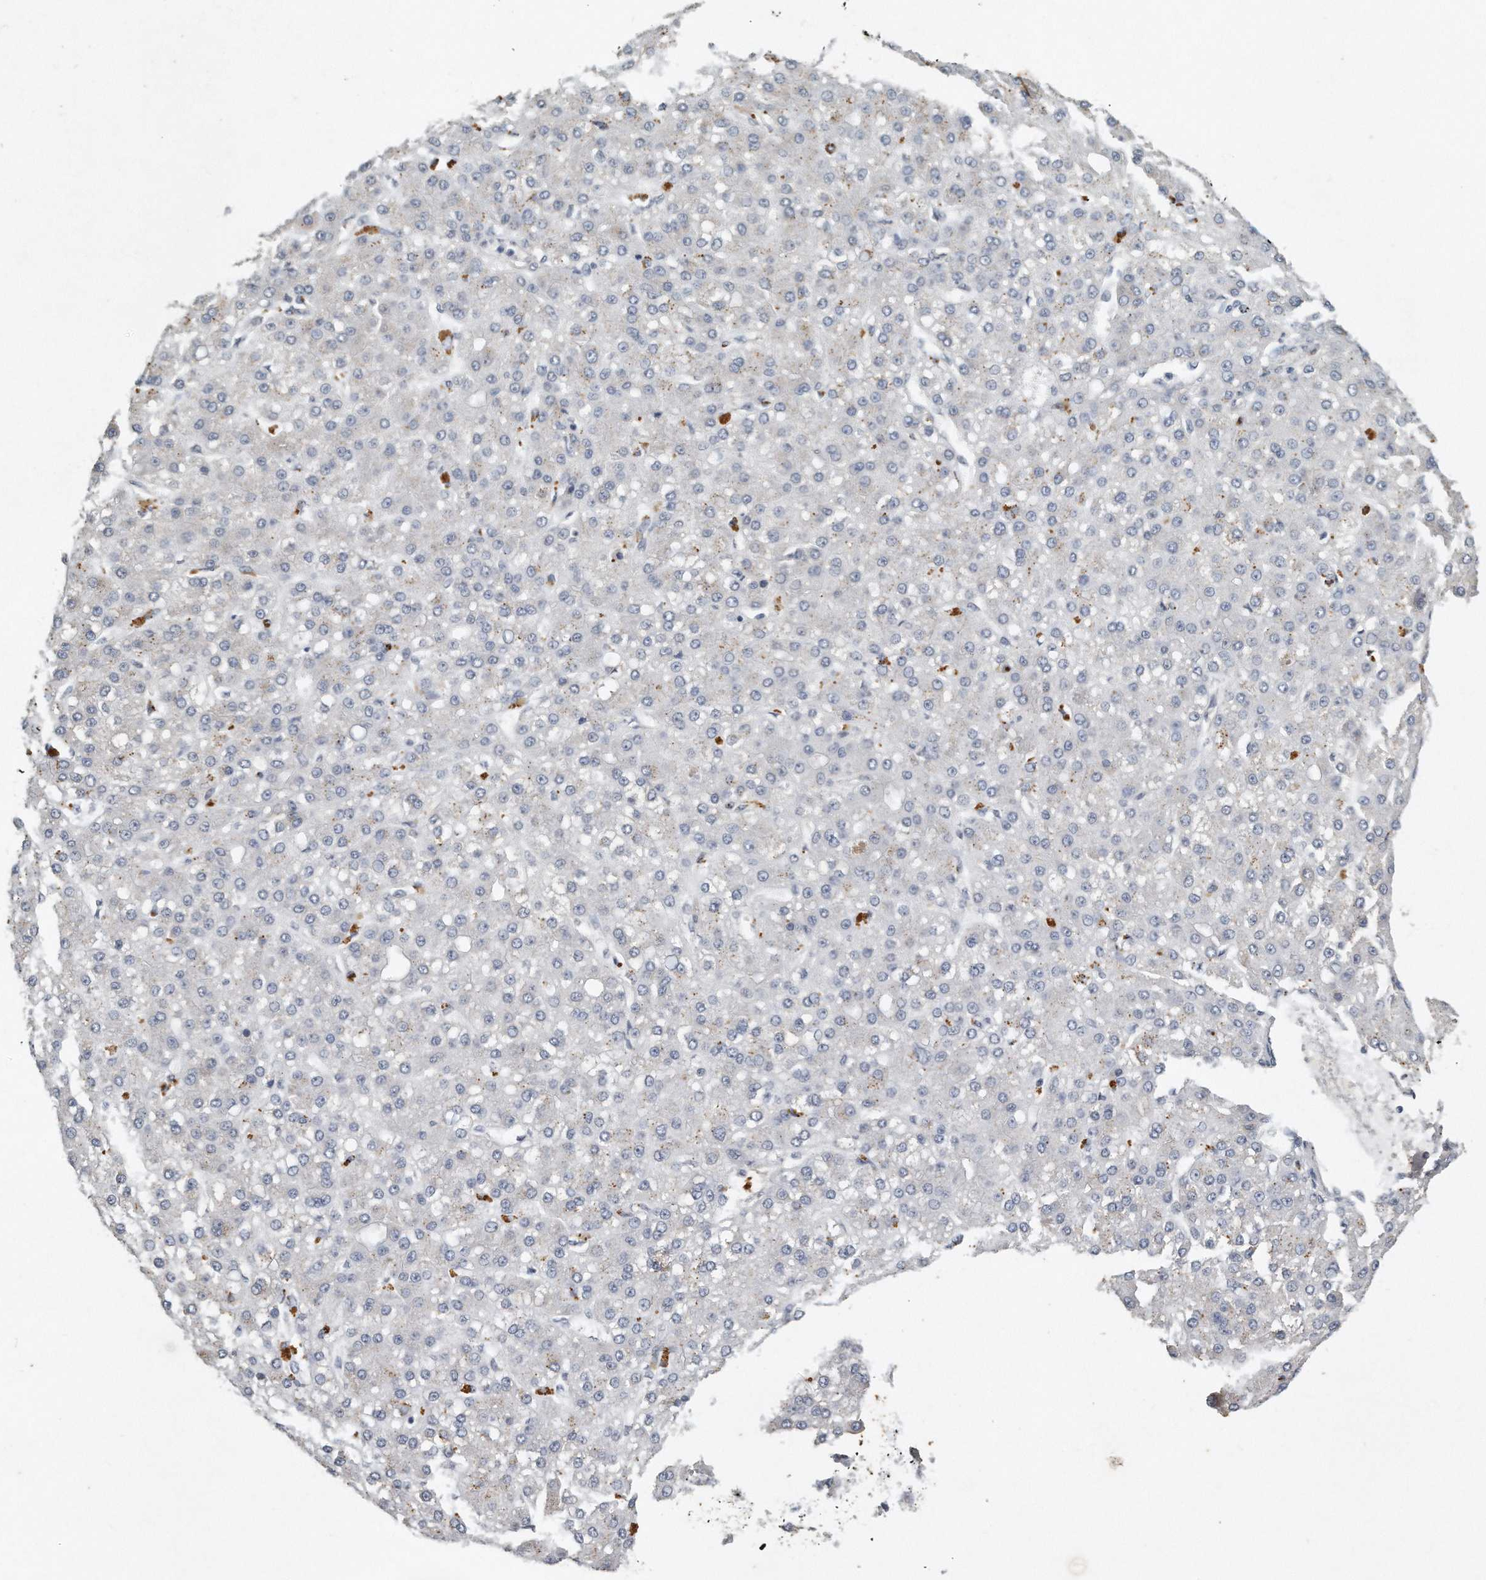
{"staining": {"intensity": "weak", "quantity": "<25%", "location": "cytoplasmic/membranous"}, "tissue": "liver cancer", "cell_type": "Tumor cells", "image_type": "cancer", "snomed": [{"axis": "morphology", "description": "Carcinoma, Hepatocellular, NOS"}, {"axis": "topography", "description": "Liver"}], "caption": "This is a image of IHC staining of liver cancer (hepatocellular carcinoma), which shows no staining in tumor cells.", "gene": "CAMK1", "patient": {"sex": "male", "age": 67}}